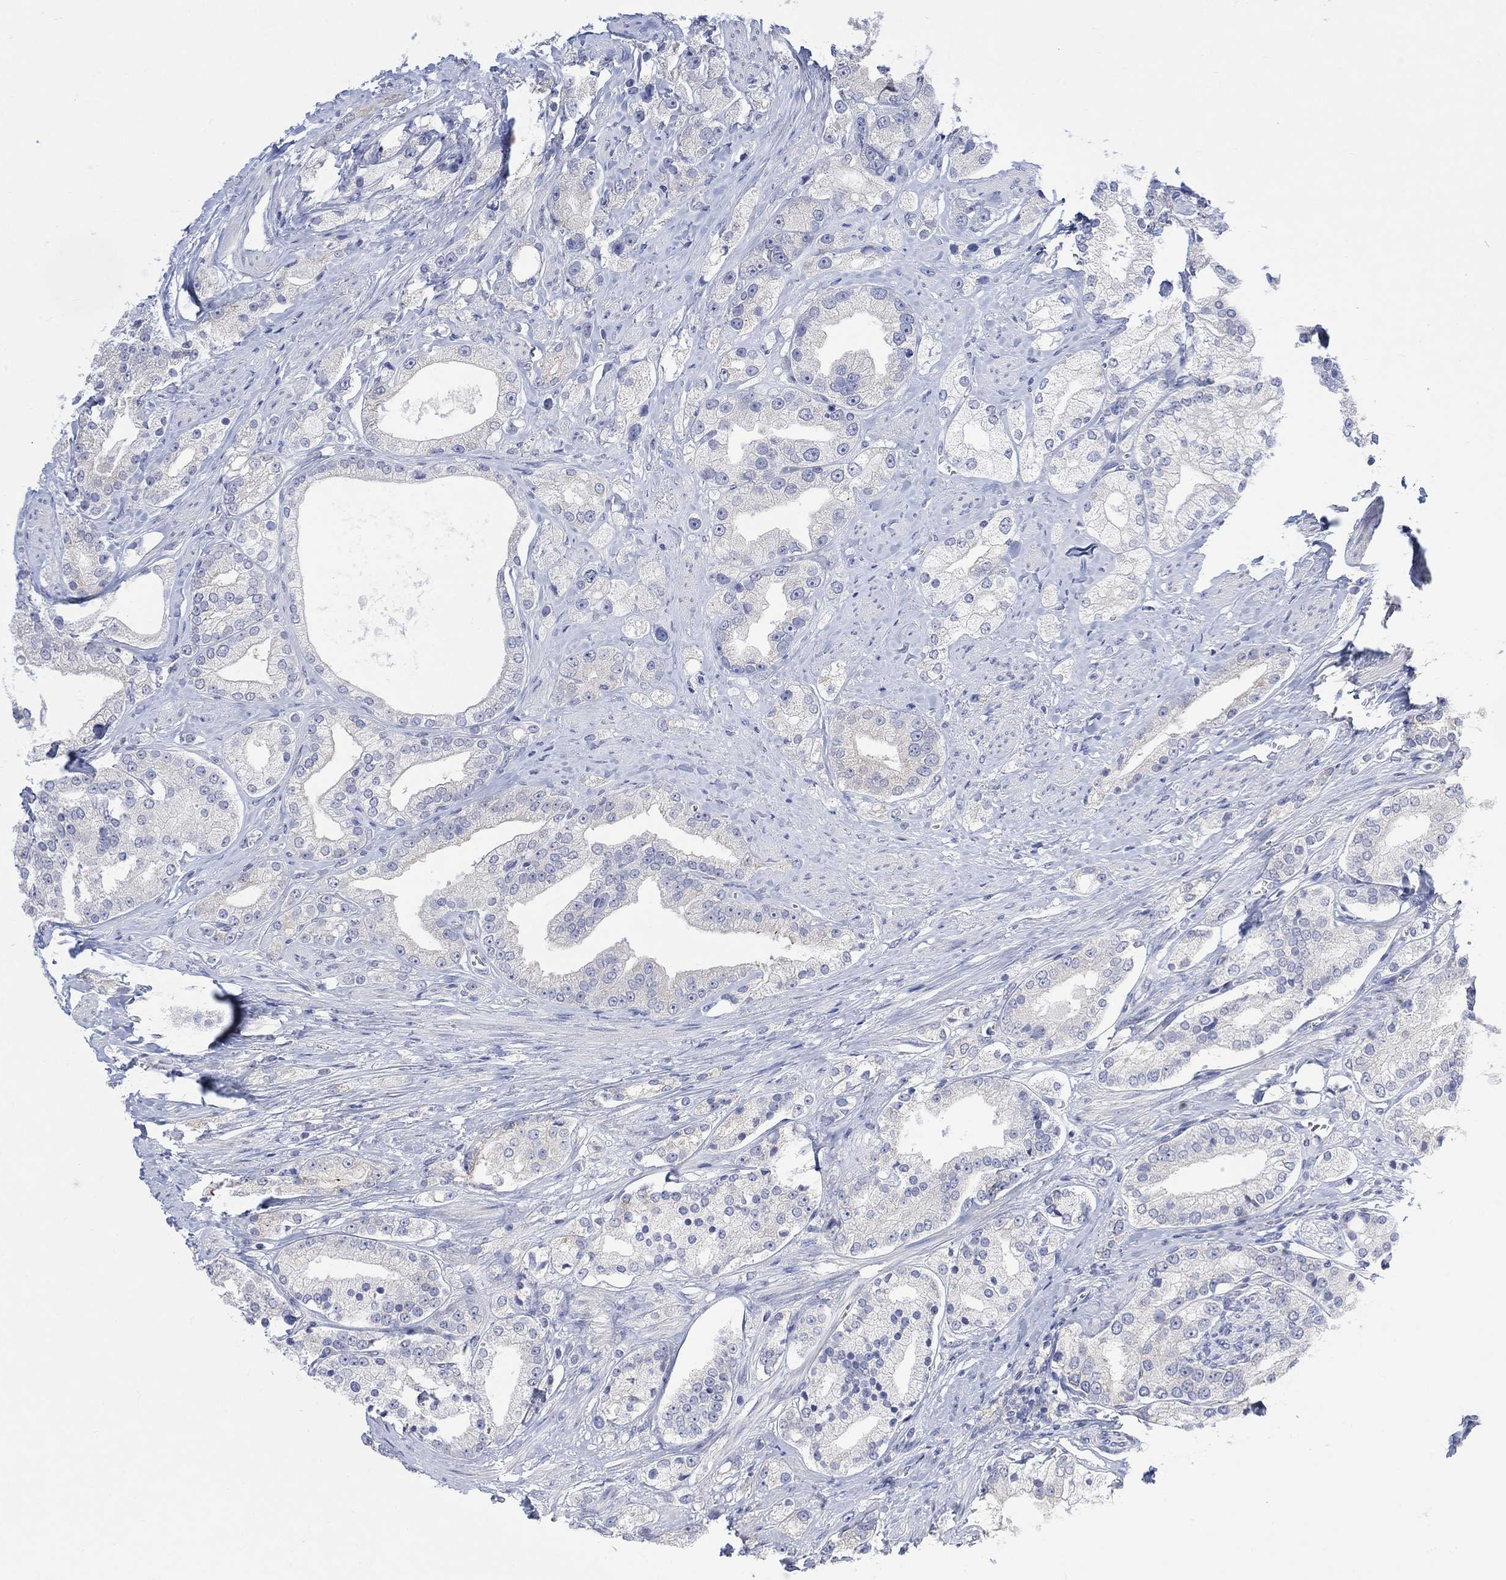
{"staining": {"intensity": "negative", "quantity": "none", "location": "none"}, "tissue": "prostate cancer", "cell_type": "Tumor cells", "image_type": "cancer", "snomed": [{"axis": "morphology", "description": "Adenocarcinoma, NOS"}, {"axis": "topography", "description": "Prostate and seminal vesicle, NOS"}, {"axis": "topography", "description": "Prostate"}], "caption": "Protein analysis of prostate adenocarcinoma demonstrates no significant positivity in tumor cells.", "gene": "FBP2", "patient": {"sex": "male", "age": 67}}